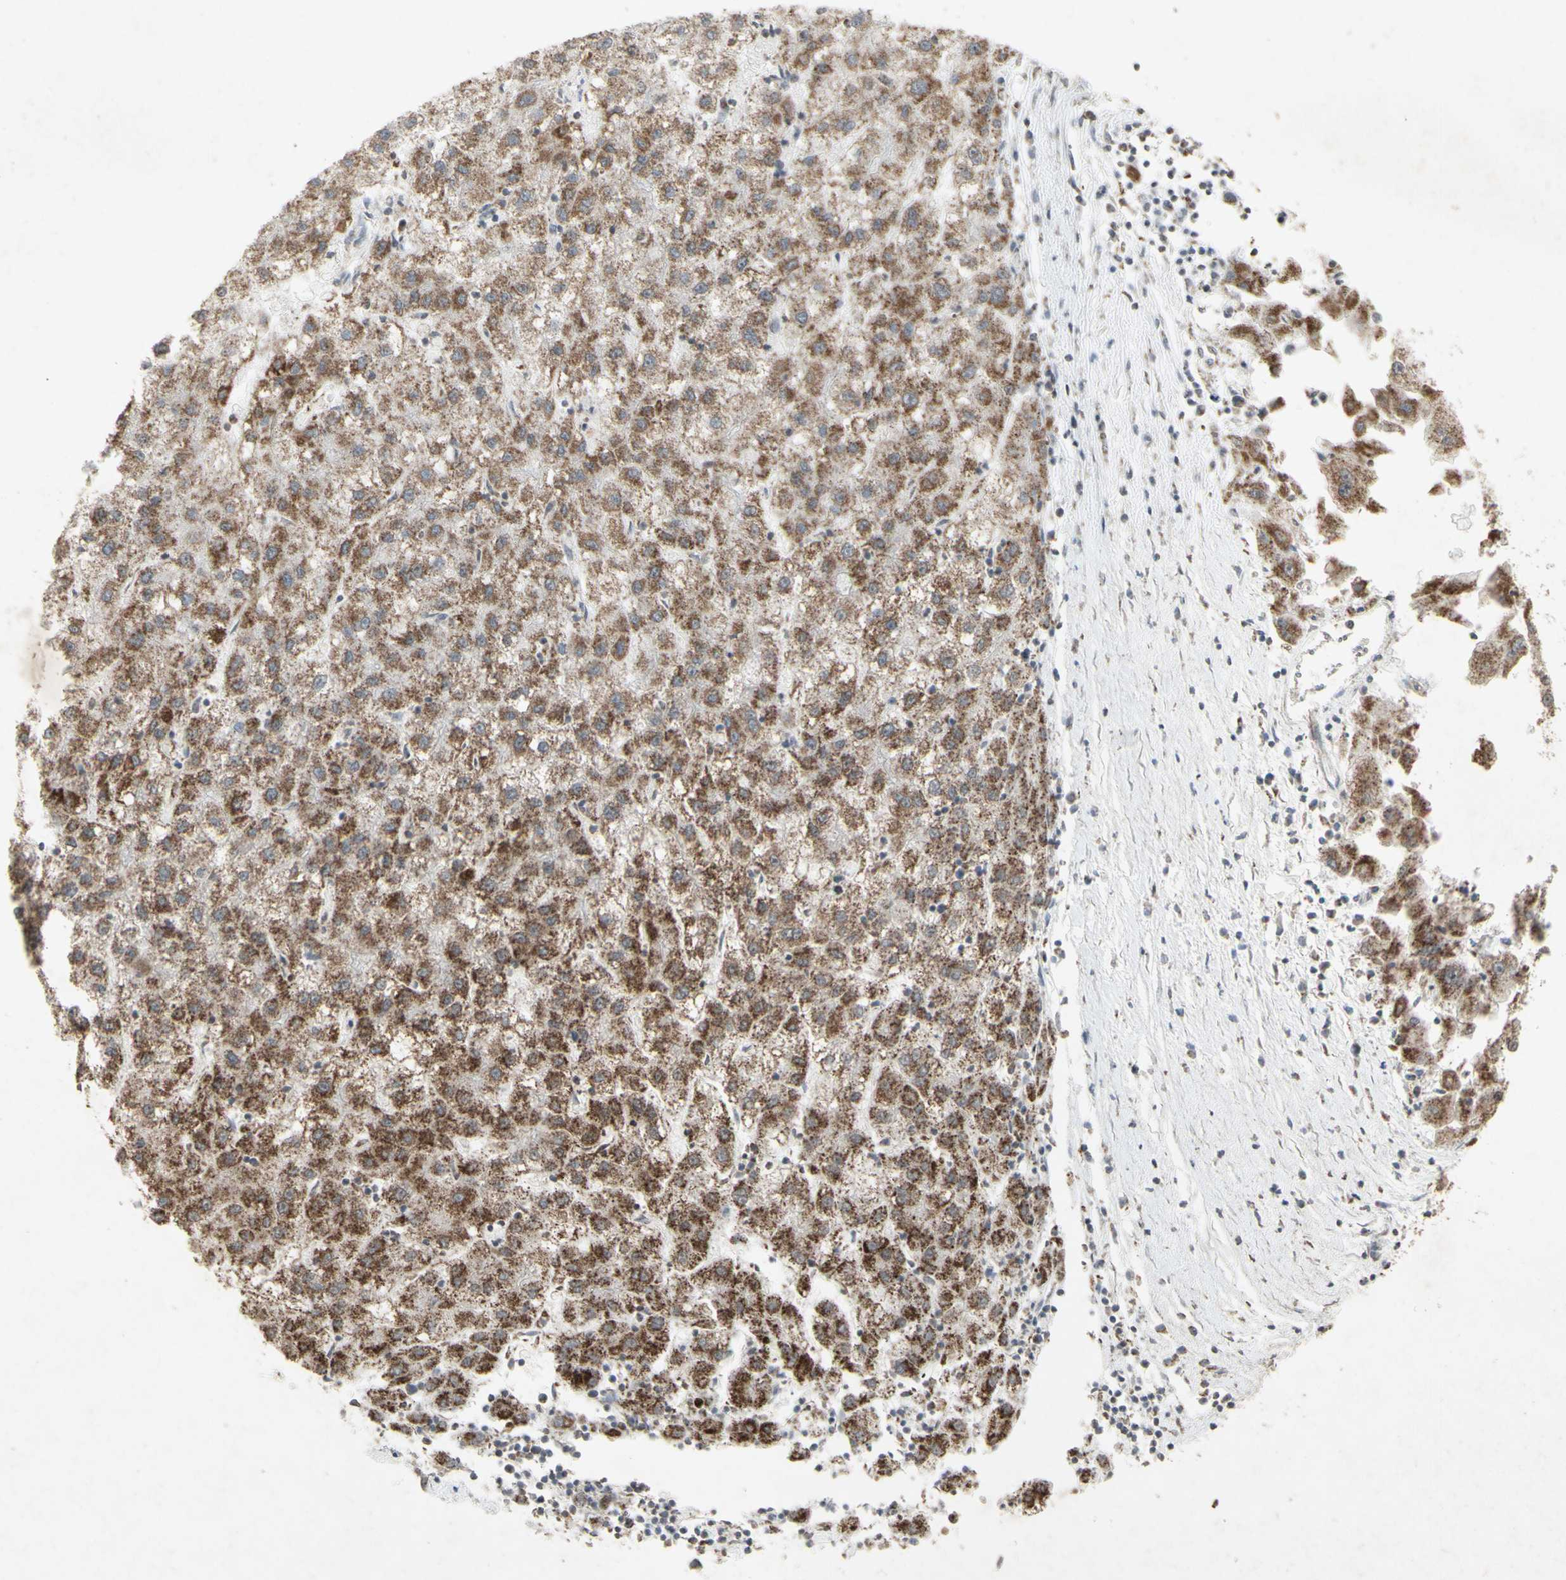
{"staining": {"intensity": "moderate", "quantity": ">75%", "location": "cytoplasmic/membranous"}, "tissue": "liver cancer", "cell_type": "Tumor cells", "image_type": "cancer", "snomed": [{"axis": "morphology", "description": "Carcinoma, Hepatocellular, NOS"}, {"axis": "topography", "description": "Liver"}], "caption": "Protein expression analysis of human hepatocellular carcinoma (liver) reveals moderate cytoplasmic/membranous expression in about >75% of tumor cells.", "gene": "CENPB", "patient": {"sex": "male", "age": 72}}